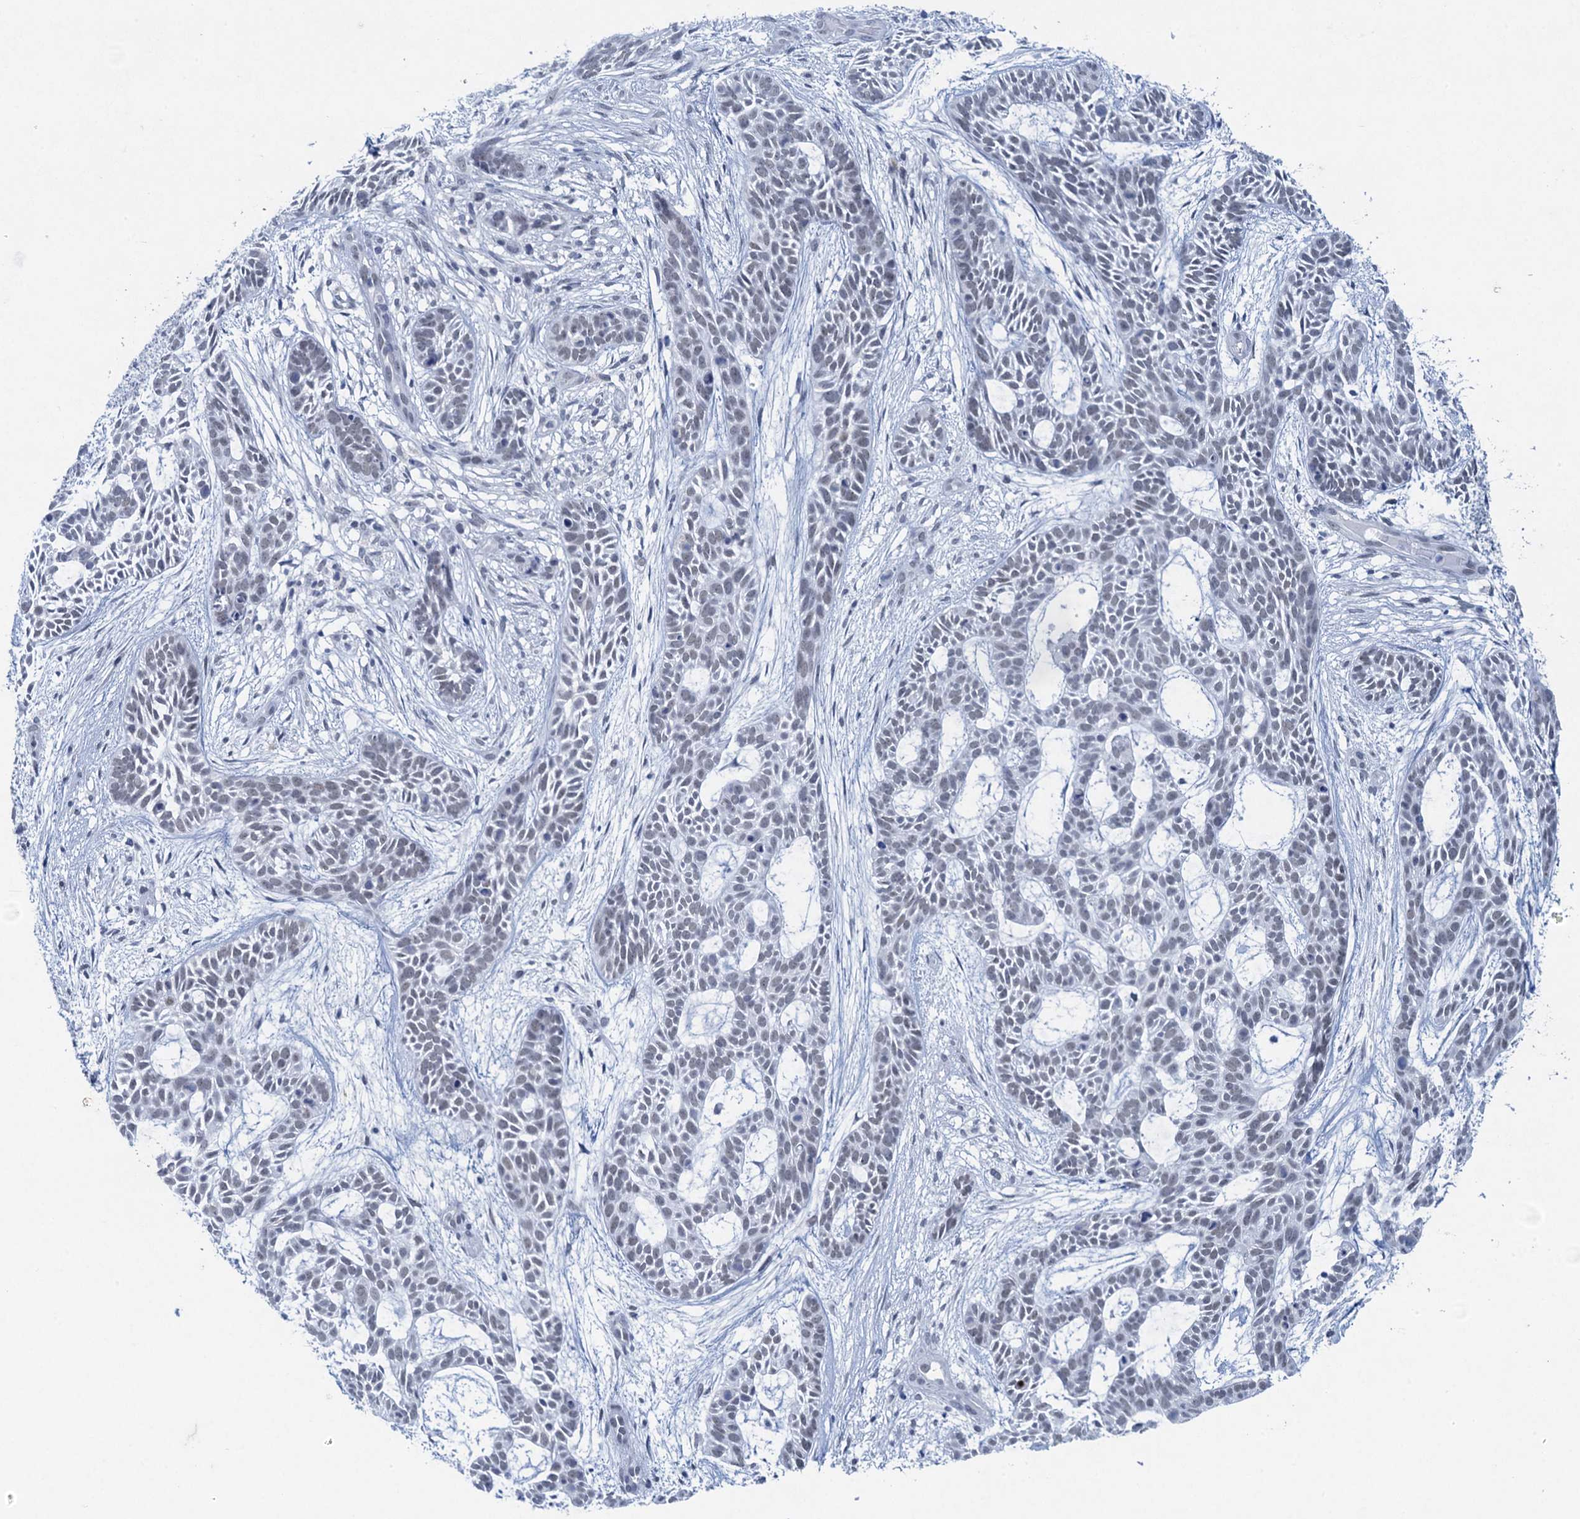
{"staining": {"intensity": "negative", "quantity": "none", "location": "none"}, "tissue": "skin cancer", "cell_type": "Tumor cells", "image_type": "cancer", "snomed": [{"axis": "morphology", "description": "Basal cell carcinoma"}, {"axis": "topography", "description": "Skin"}], "caption": "There is no significant positivity in tumor cells of skin cancer.", "gene": "HAPSTR1", "patient": {"sex": "male", "age": 89}}